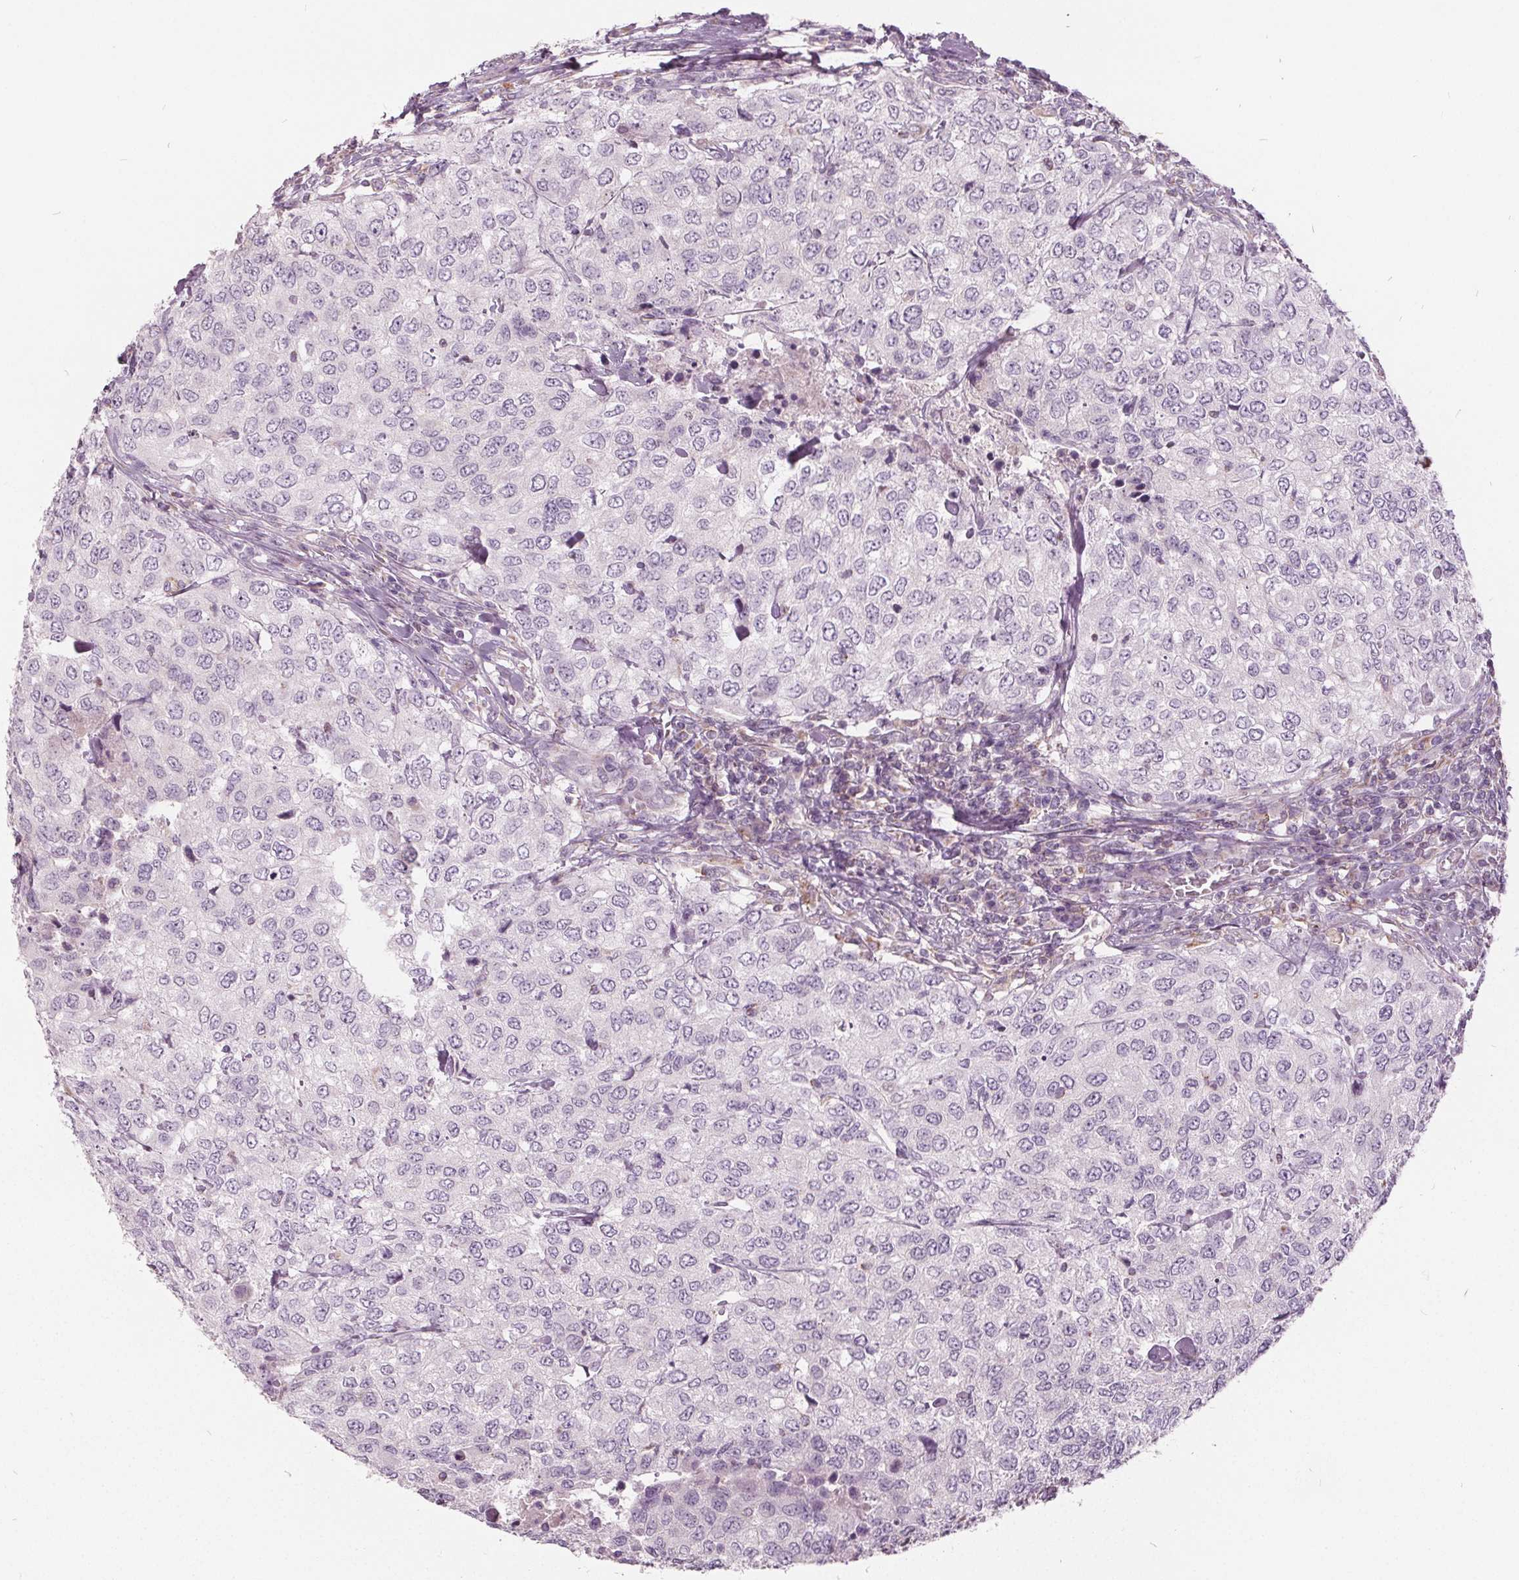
{"staining": {"intensity": "negative", "quantity": "none", "location": "none"}, "tissue": "urothelial cancer", "cell_type": "Tumor cells", "image_type": "cancer", "snomed": [{"axis": "morphology", "description": "Urothelial carcinoma, High grade"}, {"axis": "topography", "description": "Urinary bladder"}], "caption": "Immunohistochemical staining of human urothelial cancer demonstrates no significant expression in tumor cells. (DAB (3,3'-diaminobenzidine) immunohistochemistry visualized using brightfield microscopy, high magnification).", "gene": "ECI2", "patient": {"sex": "female", "age": 78}}